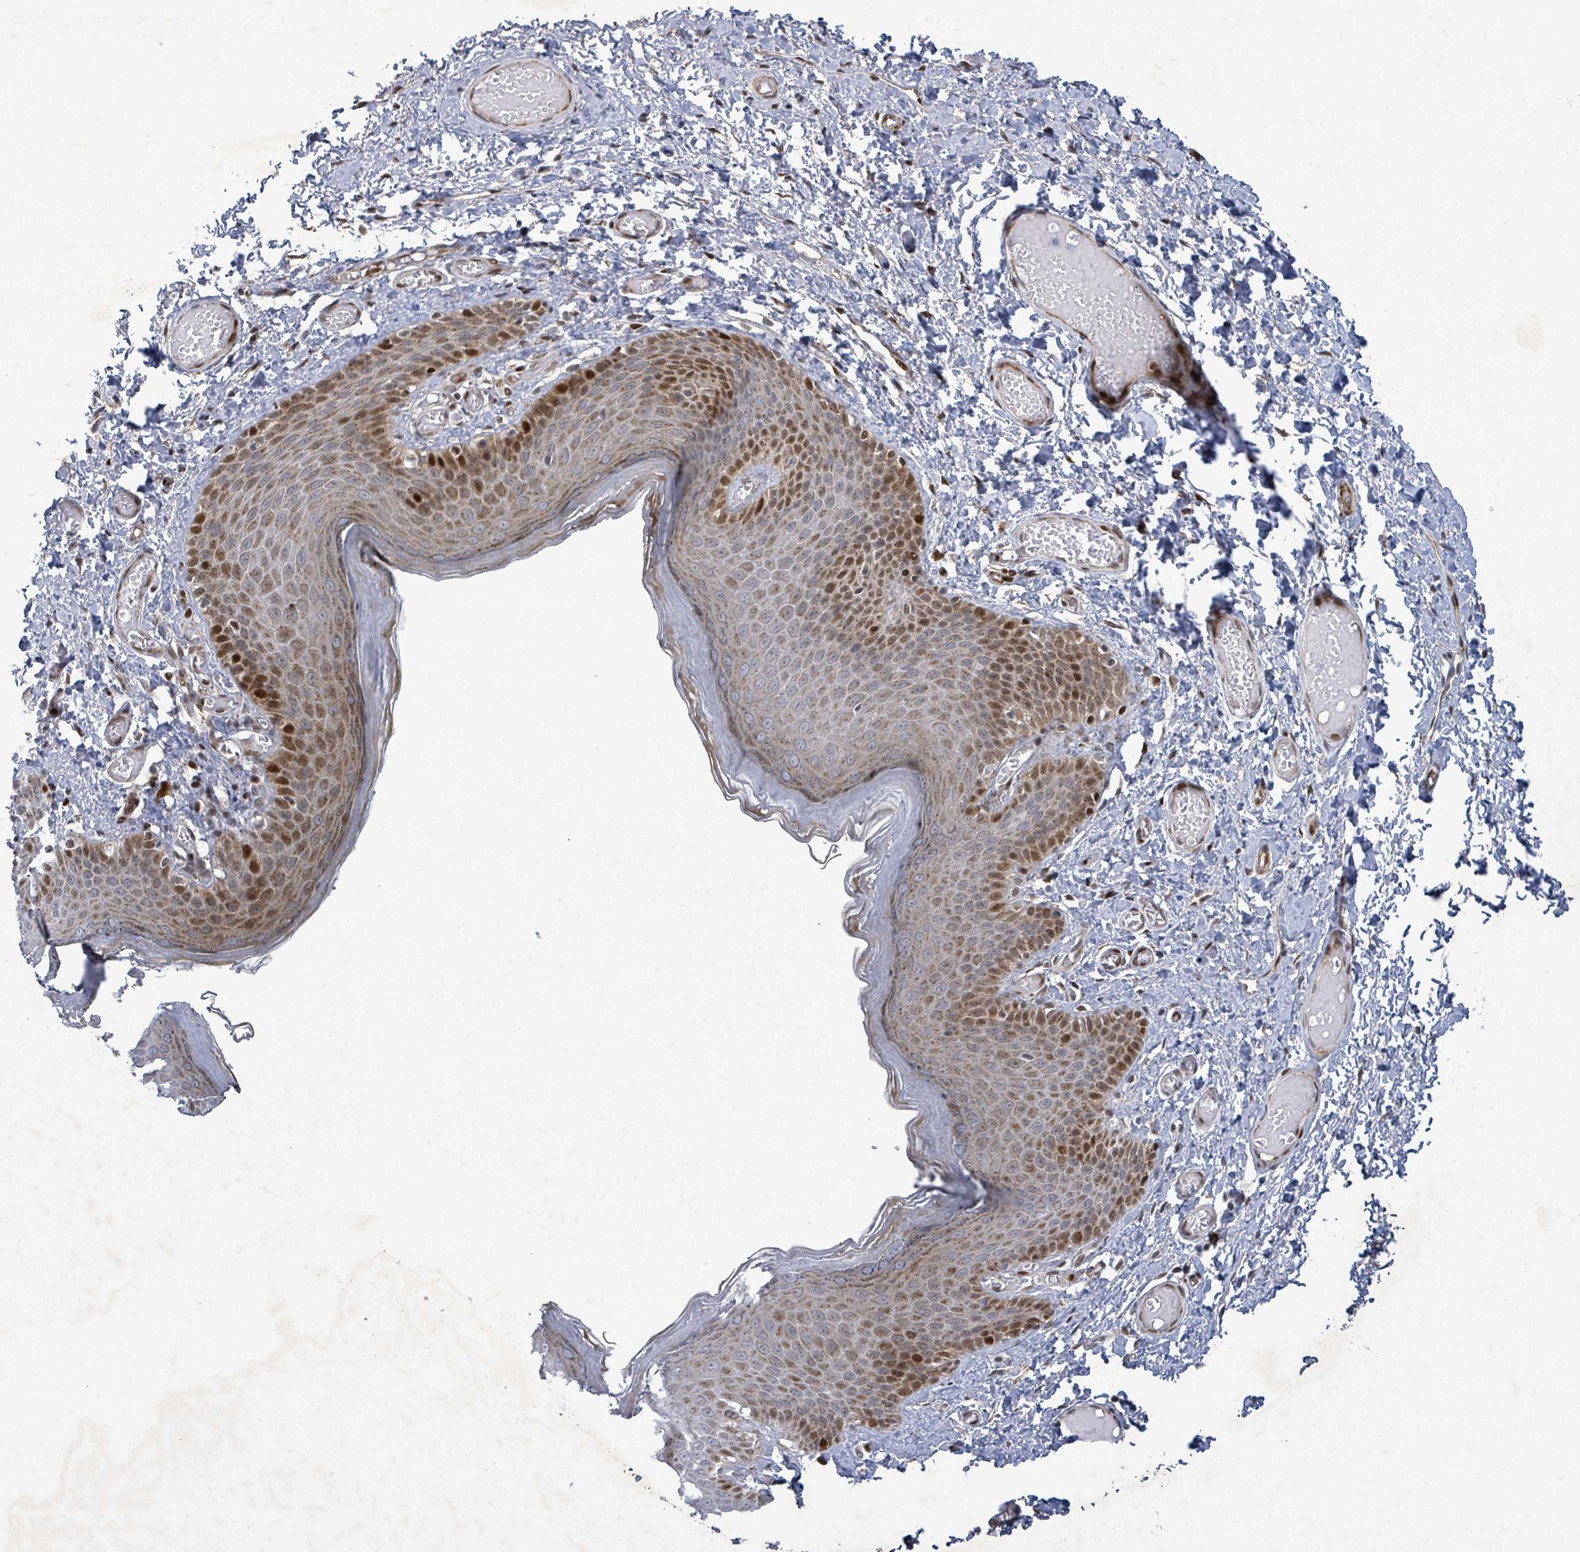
{"staining": {"intensity": "moderate", "quantity": "25%-75%", "location": "cytoplasmic/membranous,nuclear"}, "tissue": "skin", "cell_type": "Epidermal cells", "image_type": "normal", "snomed": [{"axis": "morphology", "description": "Normal tissue, NOS"}, {"axis": "topography", "description": "Anal"}], "caption": "The immunohistochemical stain highlights moderate cytoplasmic/membranous,nuclear staining in epidermal cells of benign skin.", "gene": "TUSC1", "patient": {"sex": "female", "age": 40}}